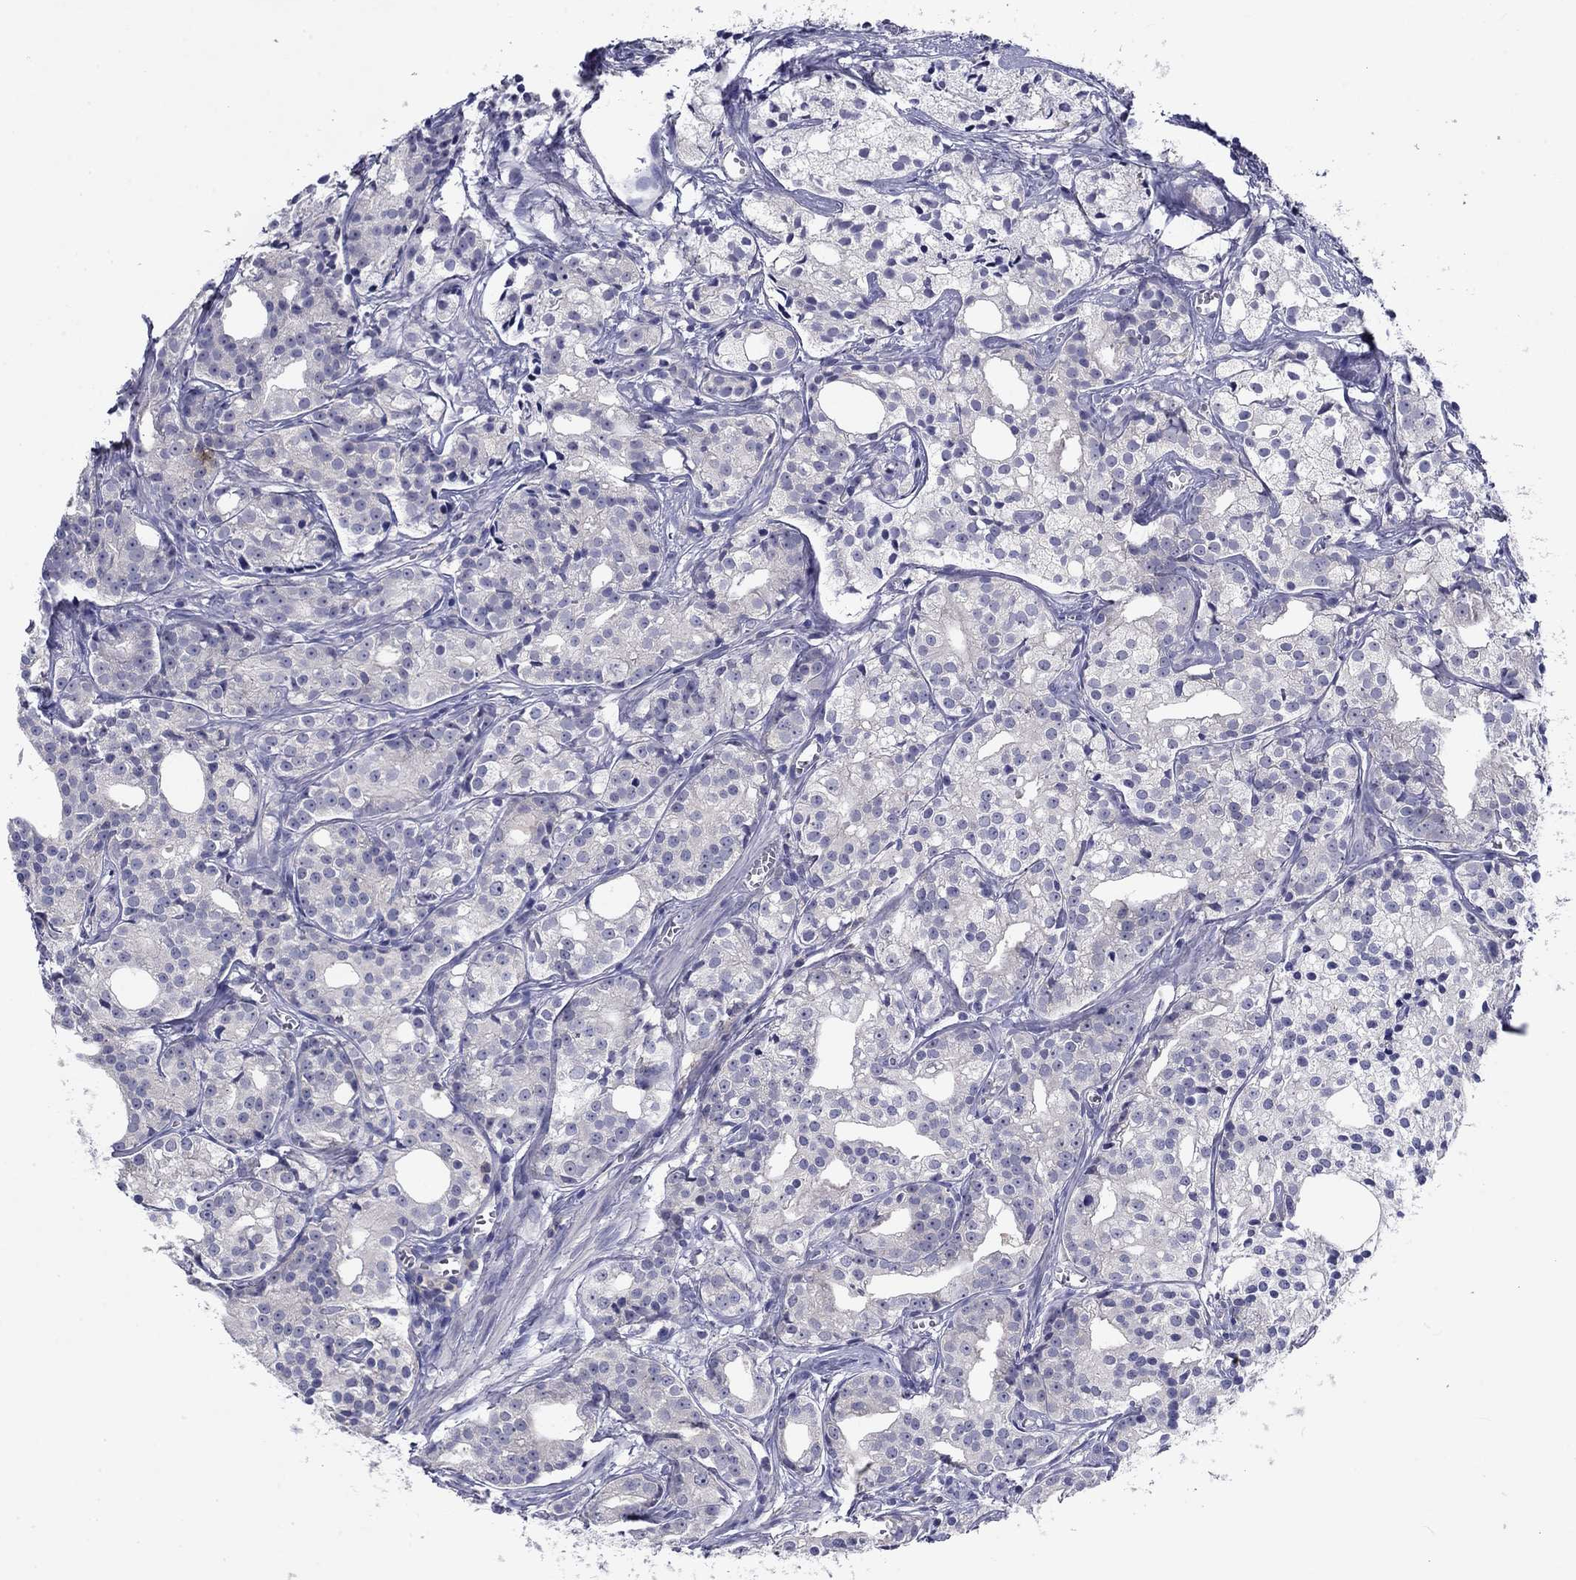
{"staining": {"intensity": "negative", "quantity": "none", "location": "none"}, "tissue": "prostate cancer", "cell_type": "Tumor cells", "image_type": "cancer", "snomed": [{"axis": "morphology", "description": "Adenocarcinoma, Medium grade"}, {"axis": "topography", "description": "Prostate"}], "caption": "A high-resolution histopathology image shows immunohistochemistry staining of prostate cancer, which exhibits no significant positivity in tumor cells. Brightfield microscopy of immunohistochemistry stained with DAB (3,3'-diaminobenzidine) (brown) and hematoxylin (blue), captured at high magnification.", "gene": "POU2F2", "patient": {"sex": "male", "age": 74}}